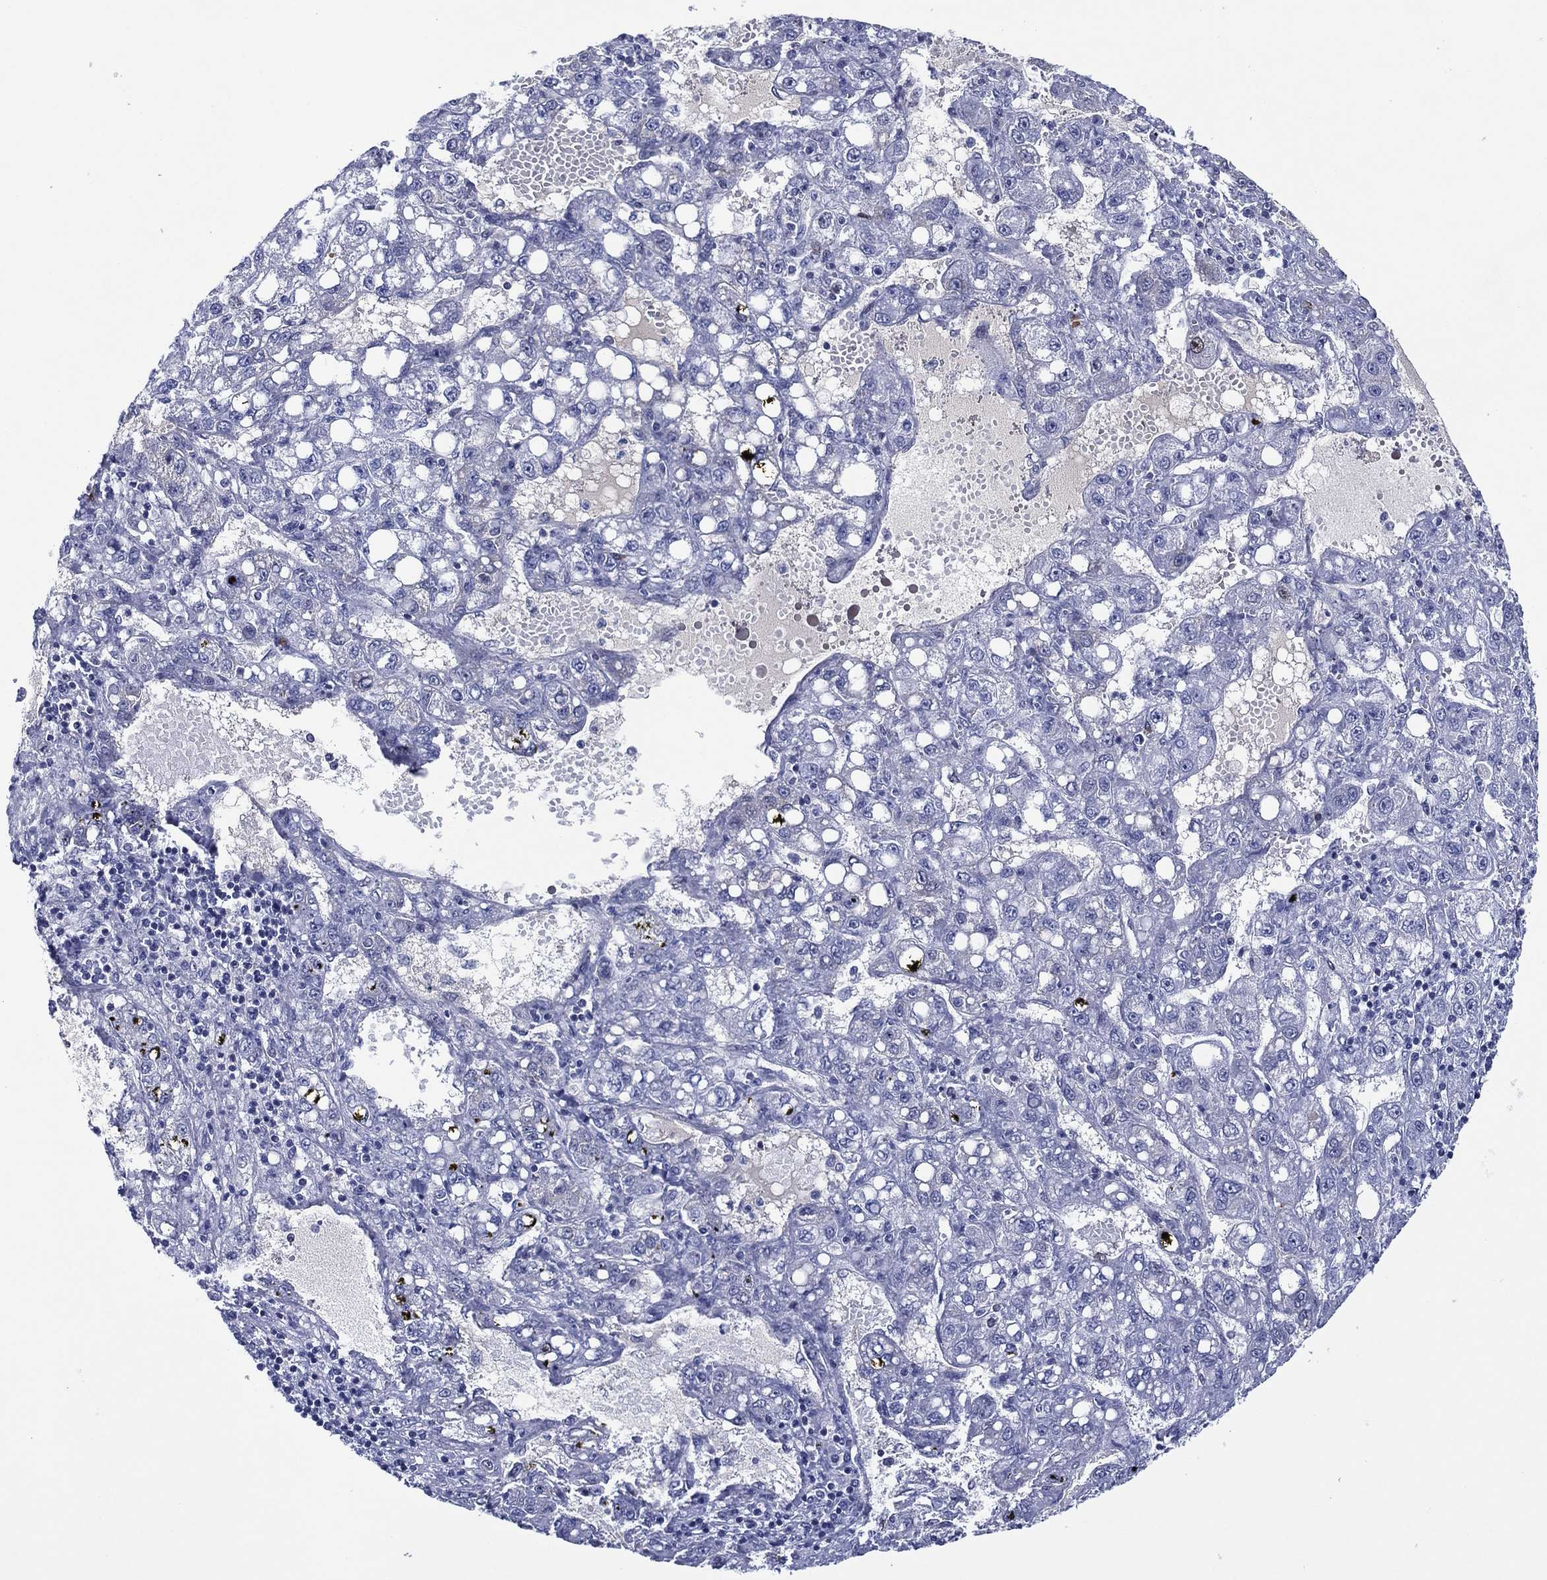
{"staining": {"intensity": "negative", "quantity": "none", "location": "none"}, "tissue": "liver cancer", "cell_type": "Tumor cells", "image_type": "cancer", "snomed": [{"axis": "morphology", "description": "Carcinoma, Hepatocellular, NOS"}, {"axis": "topography", "description": "Liver"}], "caption": "A photomicrograph of liver cancer (hepatocellular carcinoma) stained for a protein exhibits no brown staining in tumor cells. The staining was performed using DAB (3,3'-diaminobenzidine) to visualize the protein expression in brown, while the nuclei were stained in blue with hematoxylin (Magnification: 20x).", "gene": "GATA6", "patient": {"sex": "female", "age": 65}}